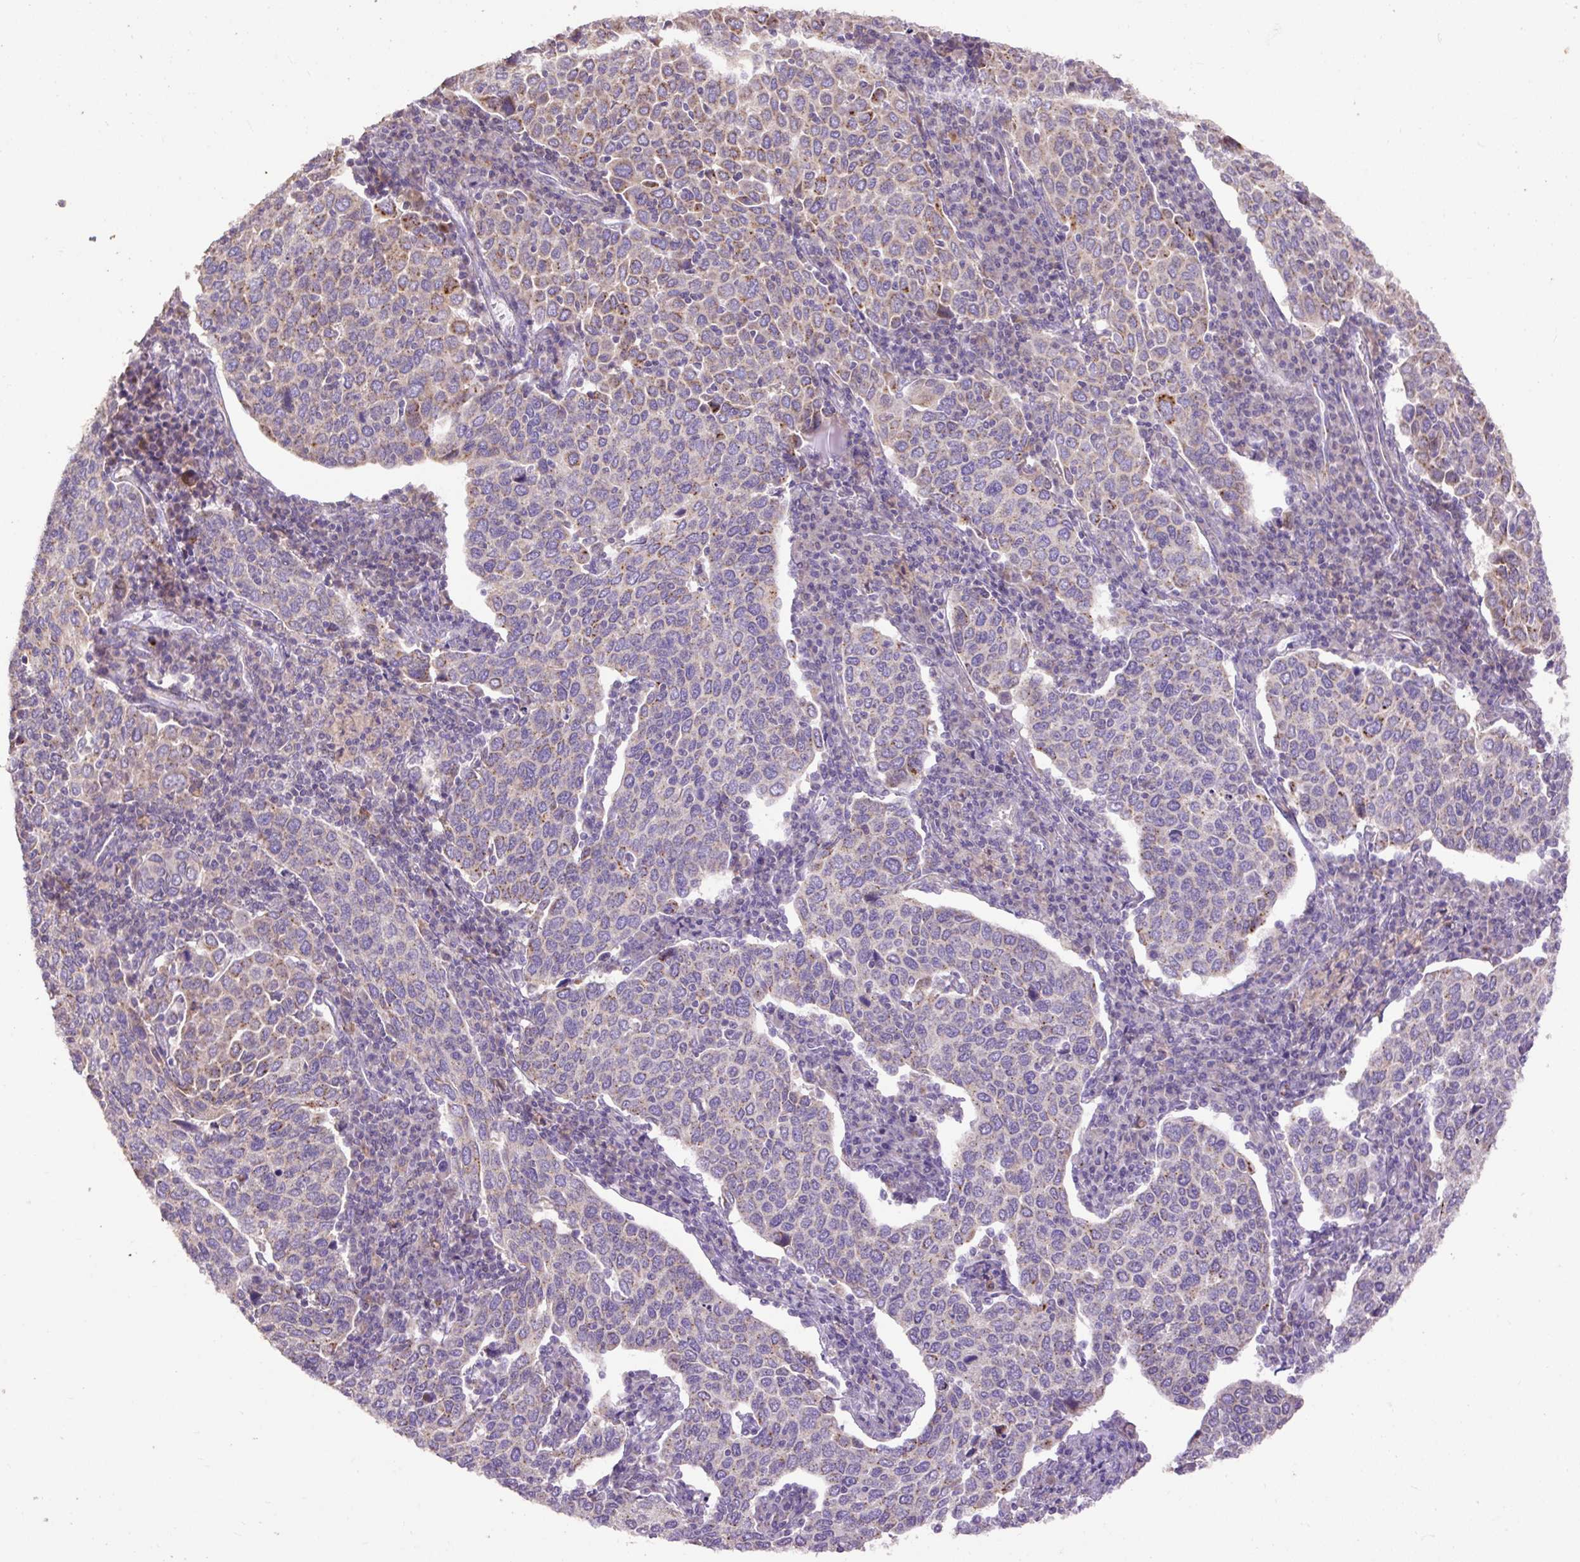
{"staining": {"intensity": "moderate", "quantity": "<25%", "location": "cytoplasmic/membranous"}, "tissue": "cervical cancer", "cell_type": "Tumor cells", "image_type": "cancer", "snomed": [{"axis": "morphology", "description": "Squamous cell carcinoma, NOS"}, {"axis": "topography", "description": "Cervix"}], "caption": "Squamous cell carcinoma (cervical) stained for a protein exhibits moderate cytoplasmic/membranous positivity in tumor cells.", "gene": "ABR", "patient": {"sex": "female", "age": 40}}